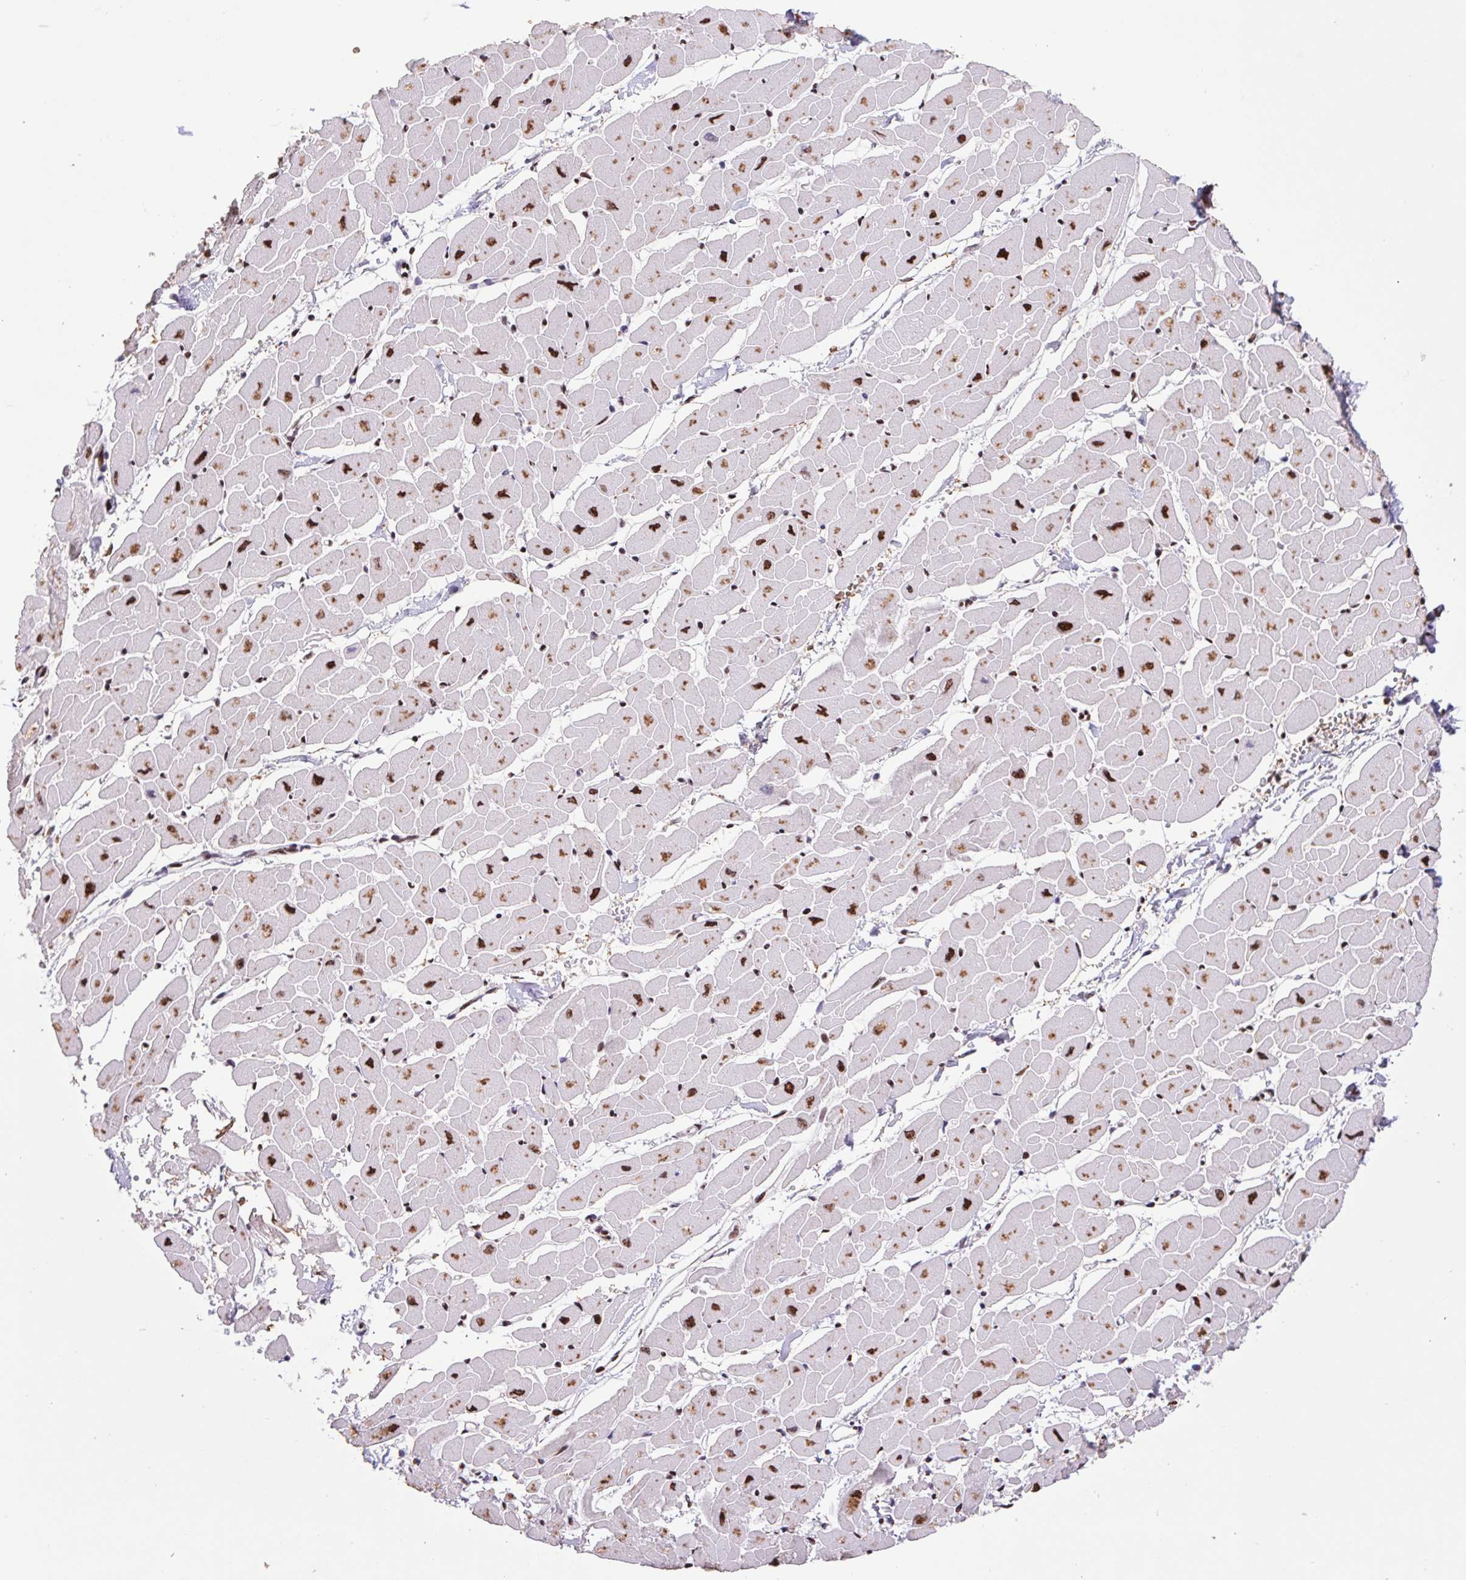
{"staining": {"intensity": "strong", "quantity": "25%-75%", "location": "nuclear"}, "tissue": "heart muscle", "cell_type": "Cardiomyocytes", "image_type": "normal", "snomed": [{"axis": "morphology", "description": "Normal tissue, NOS"}, {"axis": "topography", "description": "Heart"}], "caption": "Protein expression analysis of benign heart muscle displays strong nuclear expression in approximately 25%-75% of cardiomyocytes.", "gene": "LDLRAD4", "patient": {"sex": "male", "age": 57}}